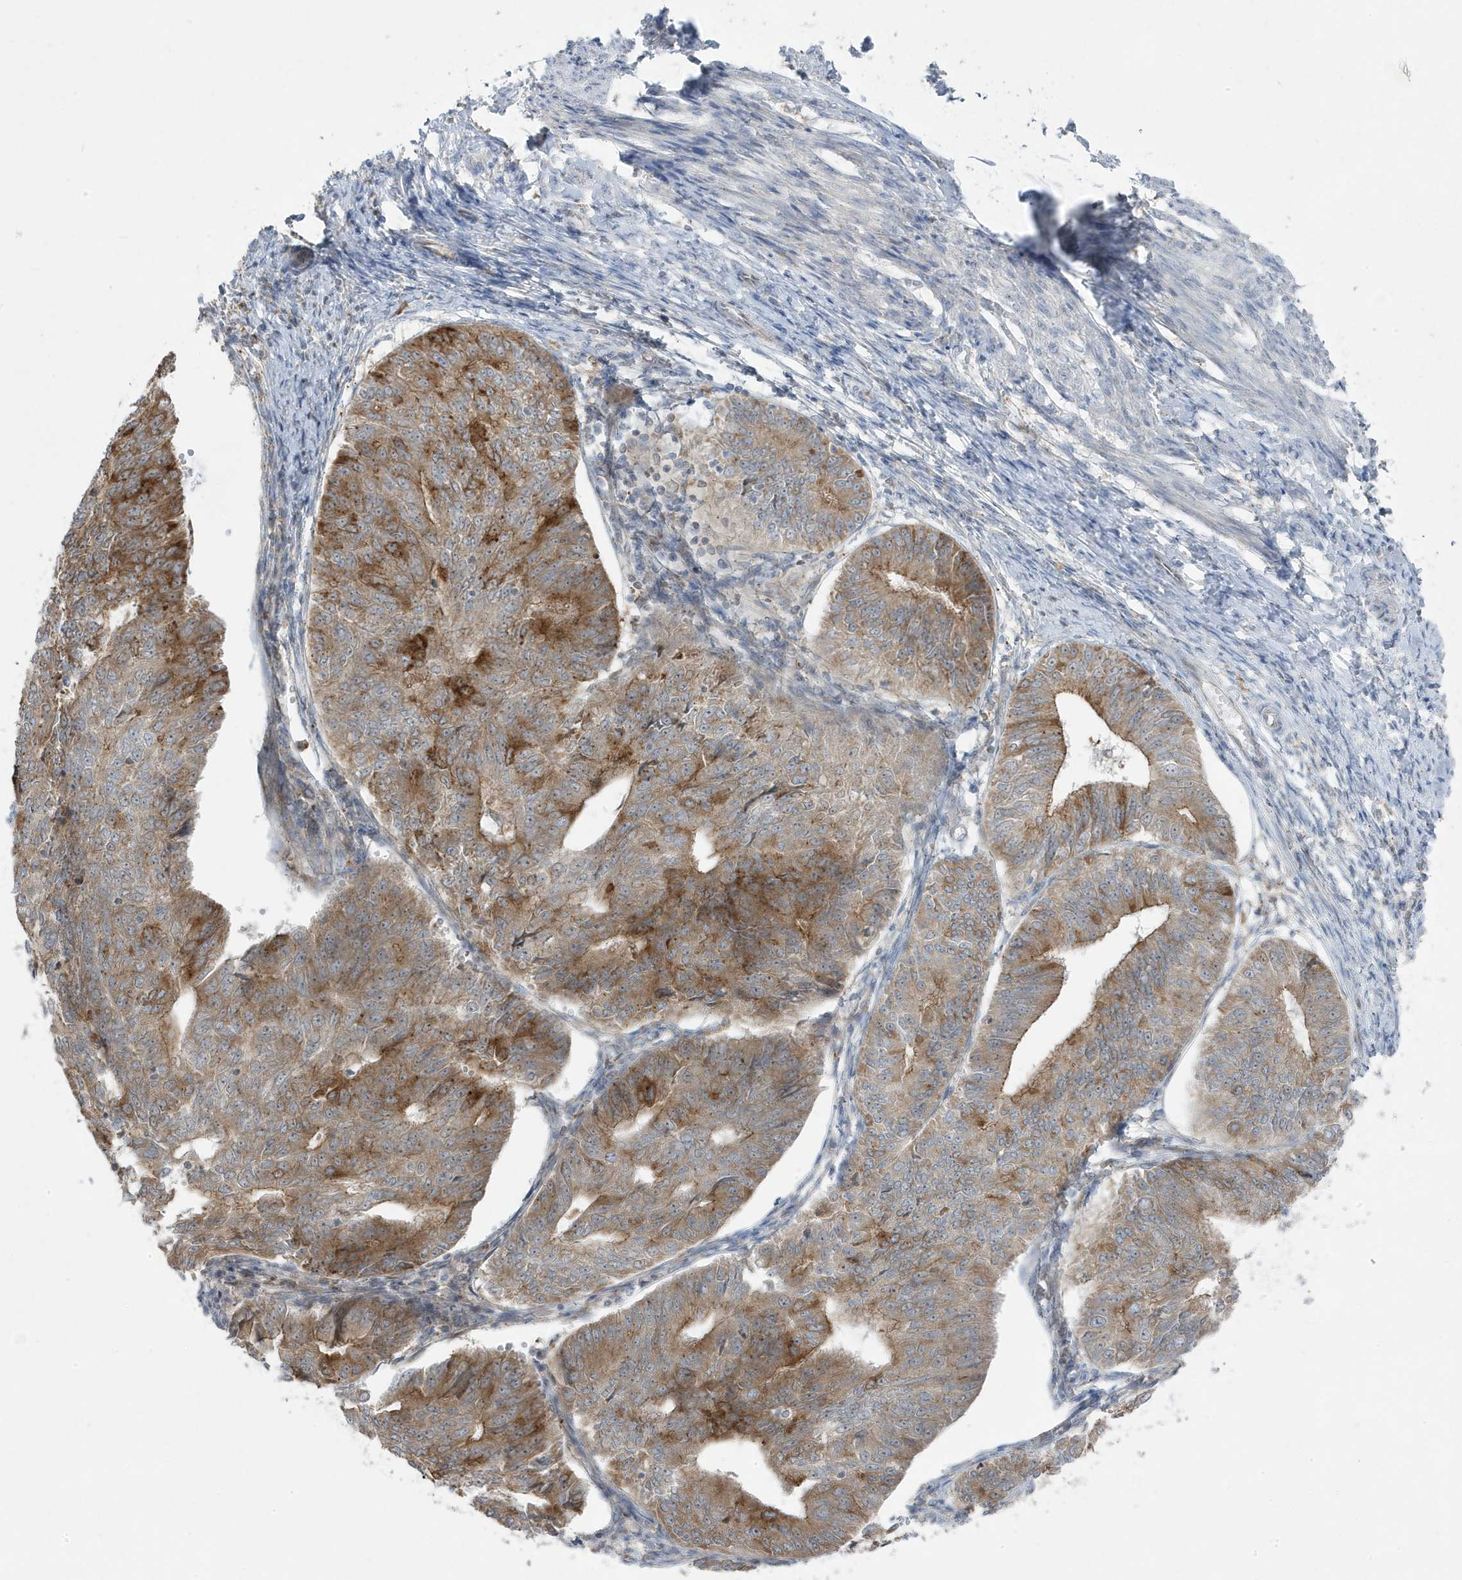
{"staining": {"intensity": "strong", "quantity": "<25%", "location": "cytoplasmic/membranous"}, "tissue": "endometrial cancer", "cell_type": "Tumor cells", "image_type": "cancer", "snomed": [{"axis": "morphology", "description": "Adenocarcinoma, NOS"}, {"axis": "topography", "description": "Endometrium"}], "caption": "High-power microscopy captured an IHC micrograph of adenocarcinoma (endometrial), revealing strong cytoplasmic/membranous positivity in about <25% of tumor cells. (Stains: DAB in brown, nuclei in blue, Microscopy: brightfield microscopy at high magnification).", "gene": "ZNF654", "patient": {"sex": "female", "age": 32}}